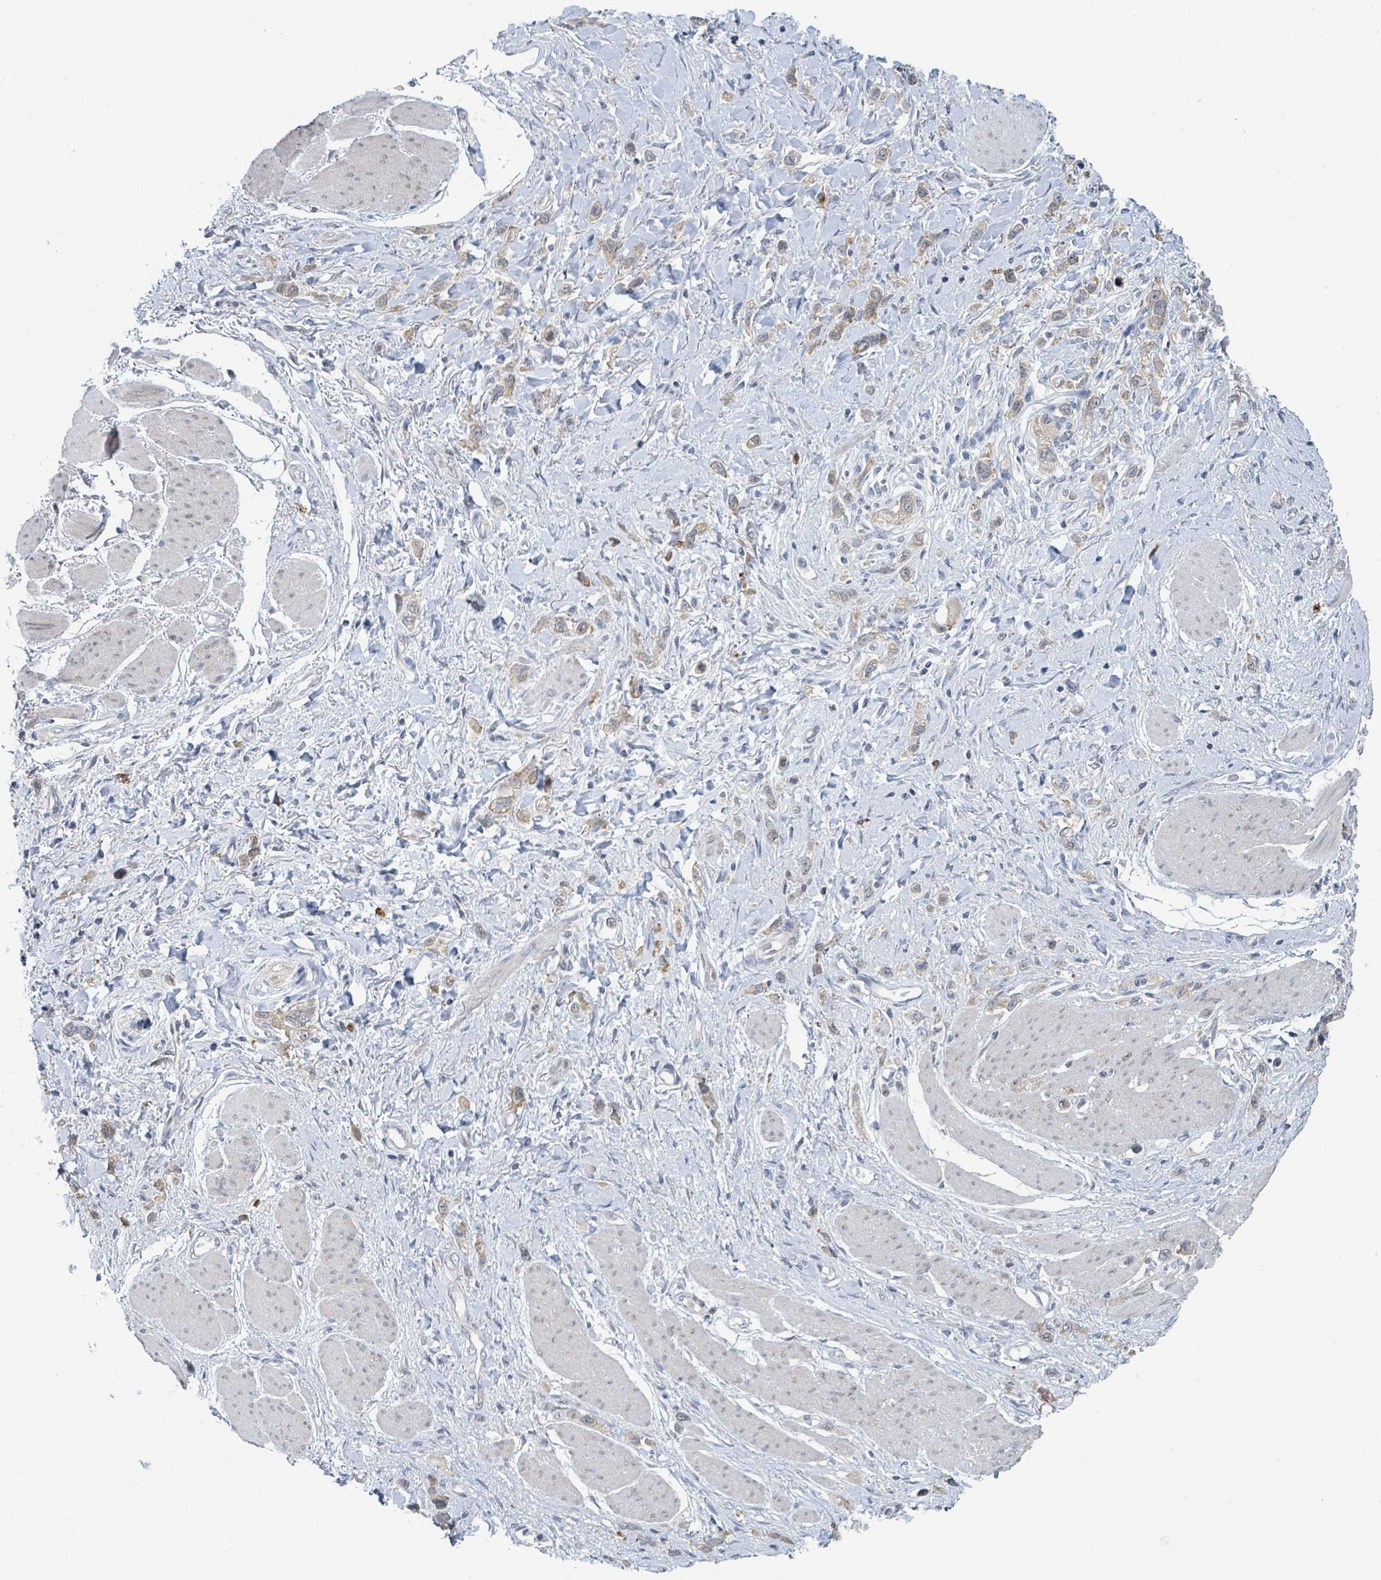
{"staining": {"intensity": "weak", "quantity": "25%-75%", "location": "cytoplasmic/membranous"}, "tissue": "stomach cancer", "cell_type": "Tumor cells", "image_type": "cancer", "snomed": [{"axis": "morphology", "description": "Adenocarcinoma, NOS"}, {"axis": "topography", "description": "Stomach"}], "caption": "Protein staining of stomach cancer (adenocarcinoma) tissue exhibits weak cytoplasmic/membranous expression in about 25%-75% of tumor cells.", "gene": "ANKRD55", "patient": {"sex": "female", "age": 65}}